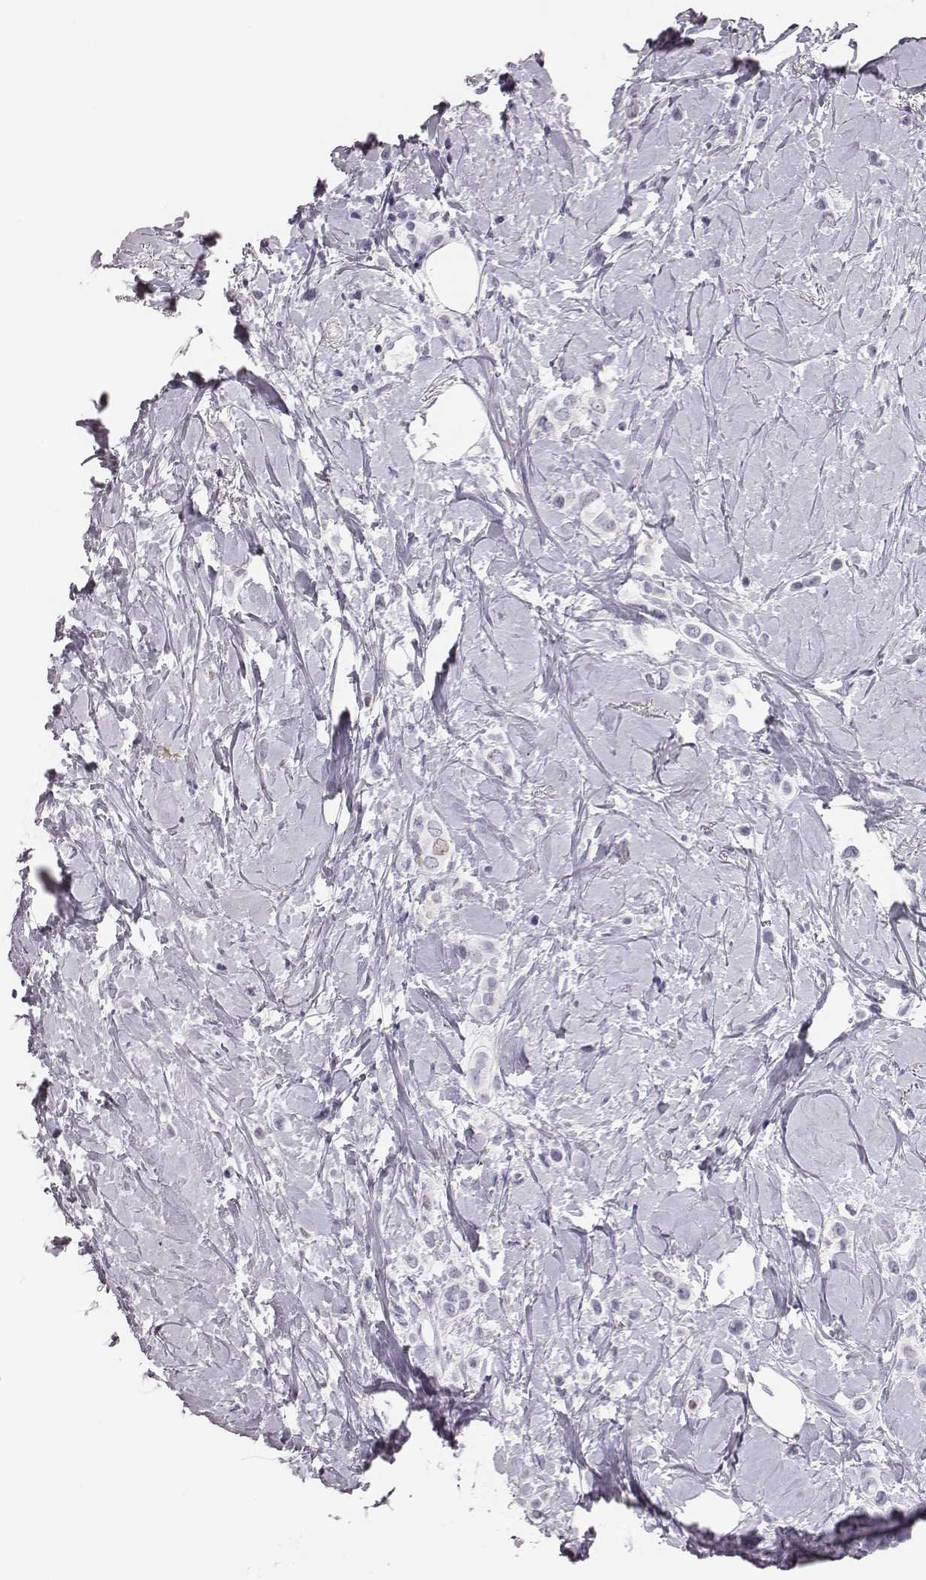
{"staining": {"intensity": "negative", "quantity": "none", "location": "none"}, "tissue": "breast cancer", "cell_type": "Tumor cells", "image_type": "cancer", "snomed": [{"axis": "morphology", "description": "Lobular carcinoma"}, {"axis": "topography", "description": "Breast"}], "caption": "This is an IHC micrograph of breast cancer (lobular carcinoma). There is no staining in tumor cells.", "gene": "H1-6", "patient": {"sex": "female", "age": 66}}